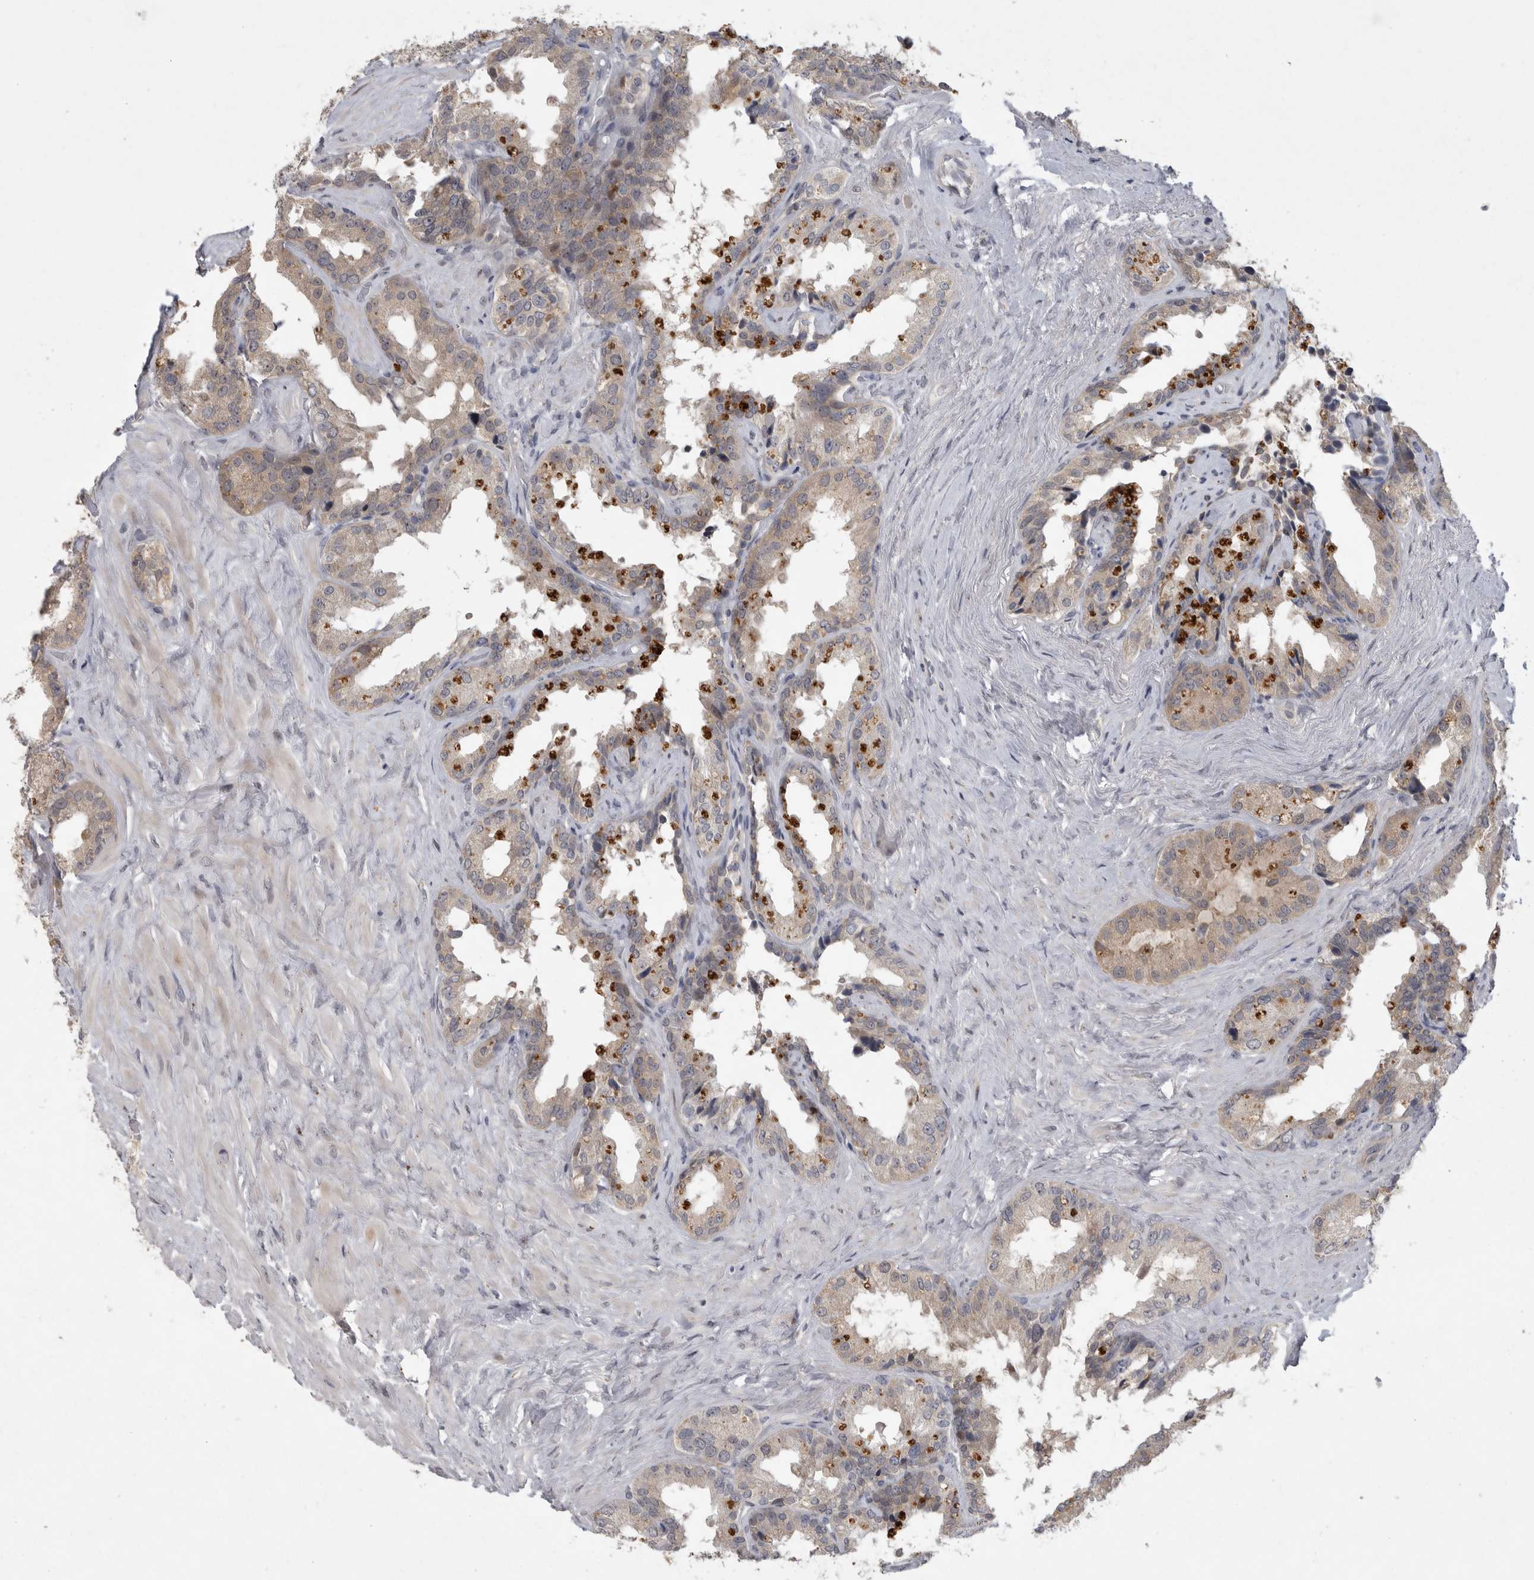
{"staining": {"intensity": "weak", "quantity": ">75%", "location": "cytoplasmic/membranous"}, "tissue": "seminal vesicle", "cell_type": "Glandular cells", "image_type": "normal", "snomed": [{"axis": "morphology", "description": "Normal tissue, NOS"}, {"axis": "topography", "description": "Seminal veicle"}], "caption": "Protein expression analysis of benign human seminal vesicle reveals weak cytoplasmic/membranous positivity in about >75% of glandular cells.", "gene": "MAN2A1", "patient": {"sex": "male", "age": 80}}